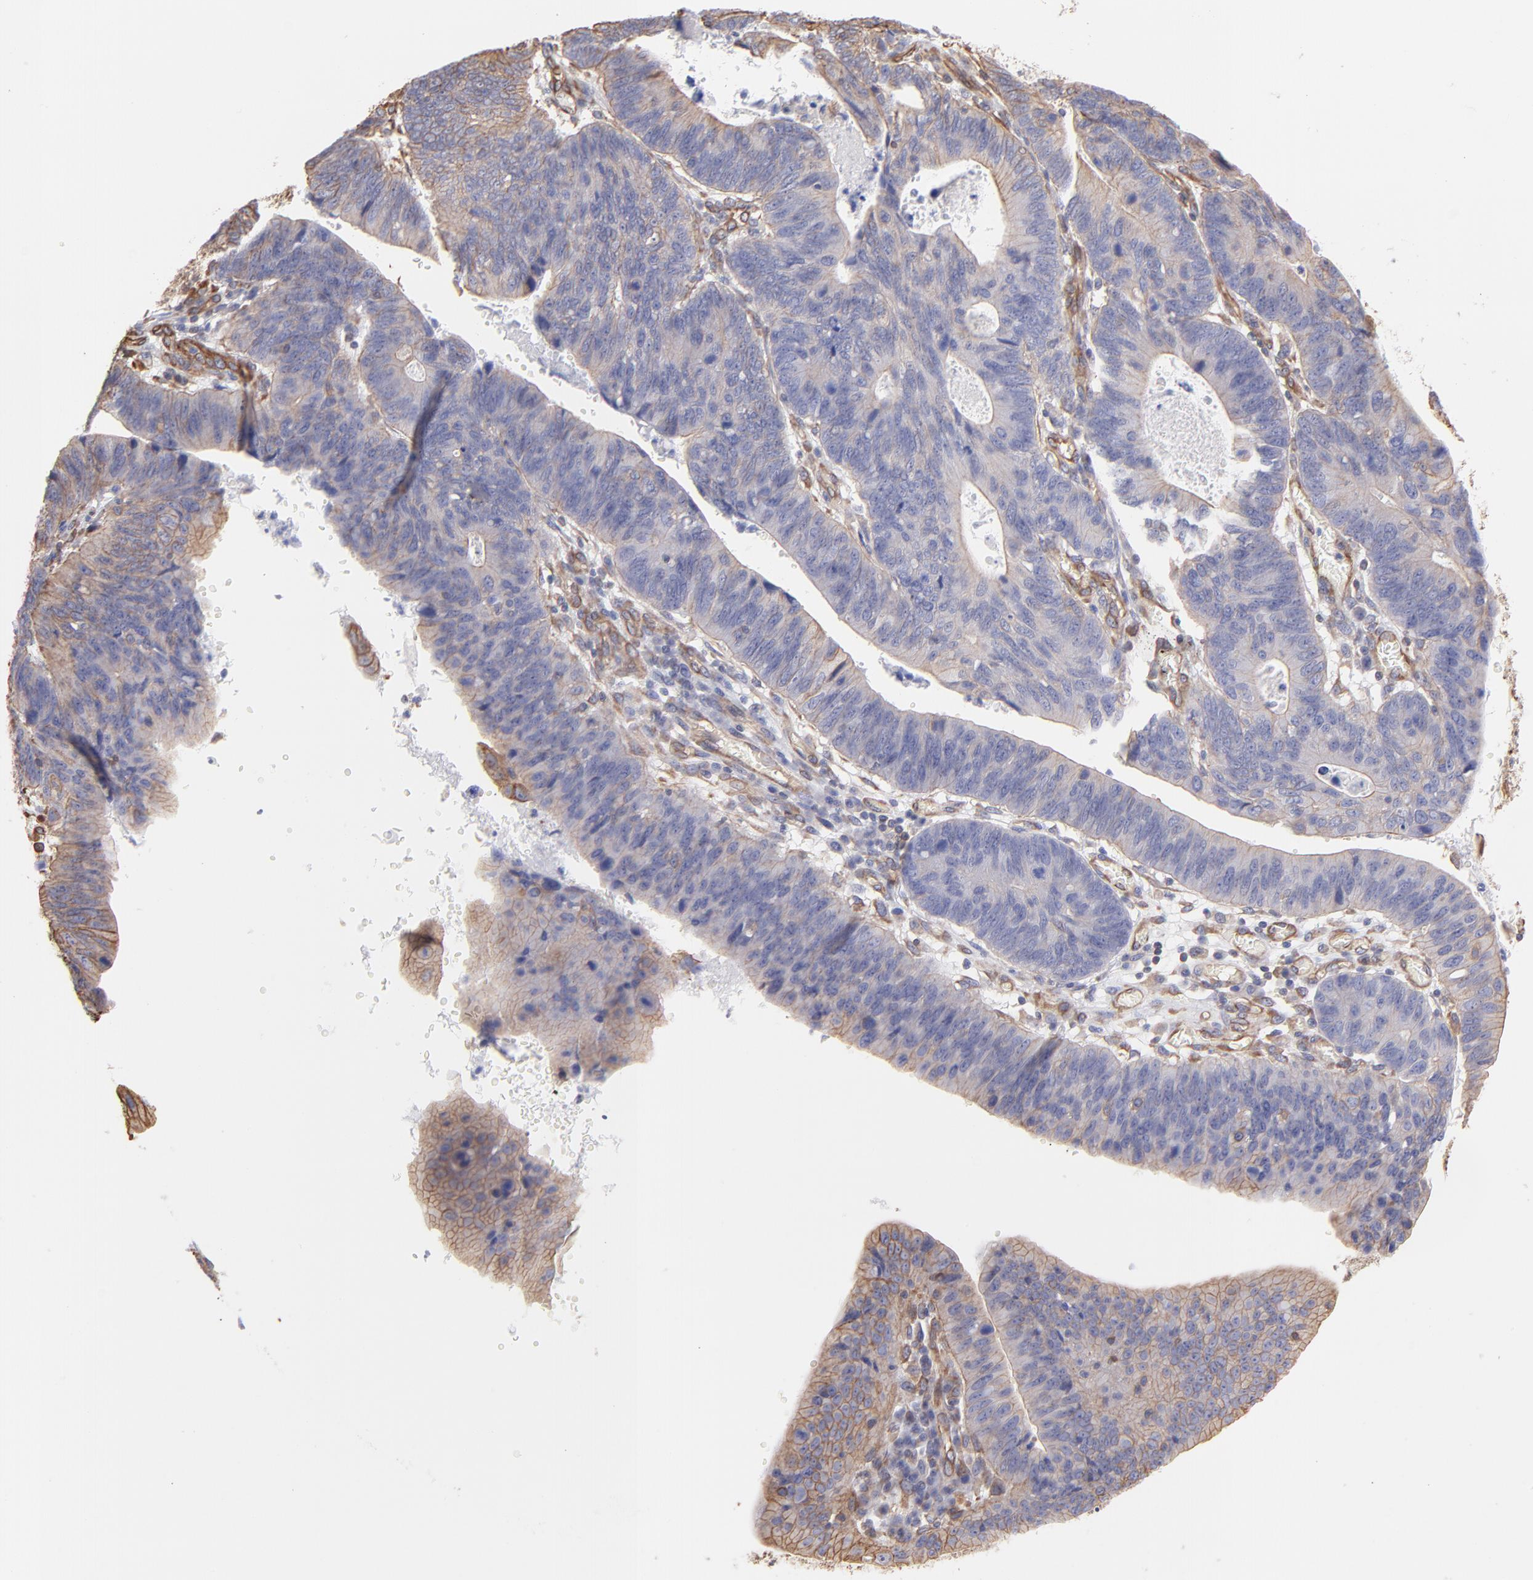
{"staining": {"intensity": "weak", "quantity": ">75%", "location": "cytoplasmic/membranous"}, "tissue": "stomach cancer", "cell_type": "Tumor cells", "image_type": "cancer", "snomed": [{"axis": "morphology", "description": "Adenocarcinoma, NOS"}, {"axis": "topography", "description": "Stomach"}], "caption": "Weak cytoplasmic/membranous positivity for a protein is seen in about >75% of tumor cells of adenocarcinoma (stomach) using IHC.", "gene": "PLEC", "patient": {"sex": "male", "age": 59}}